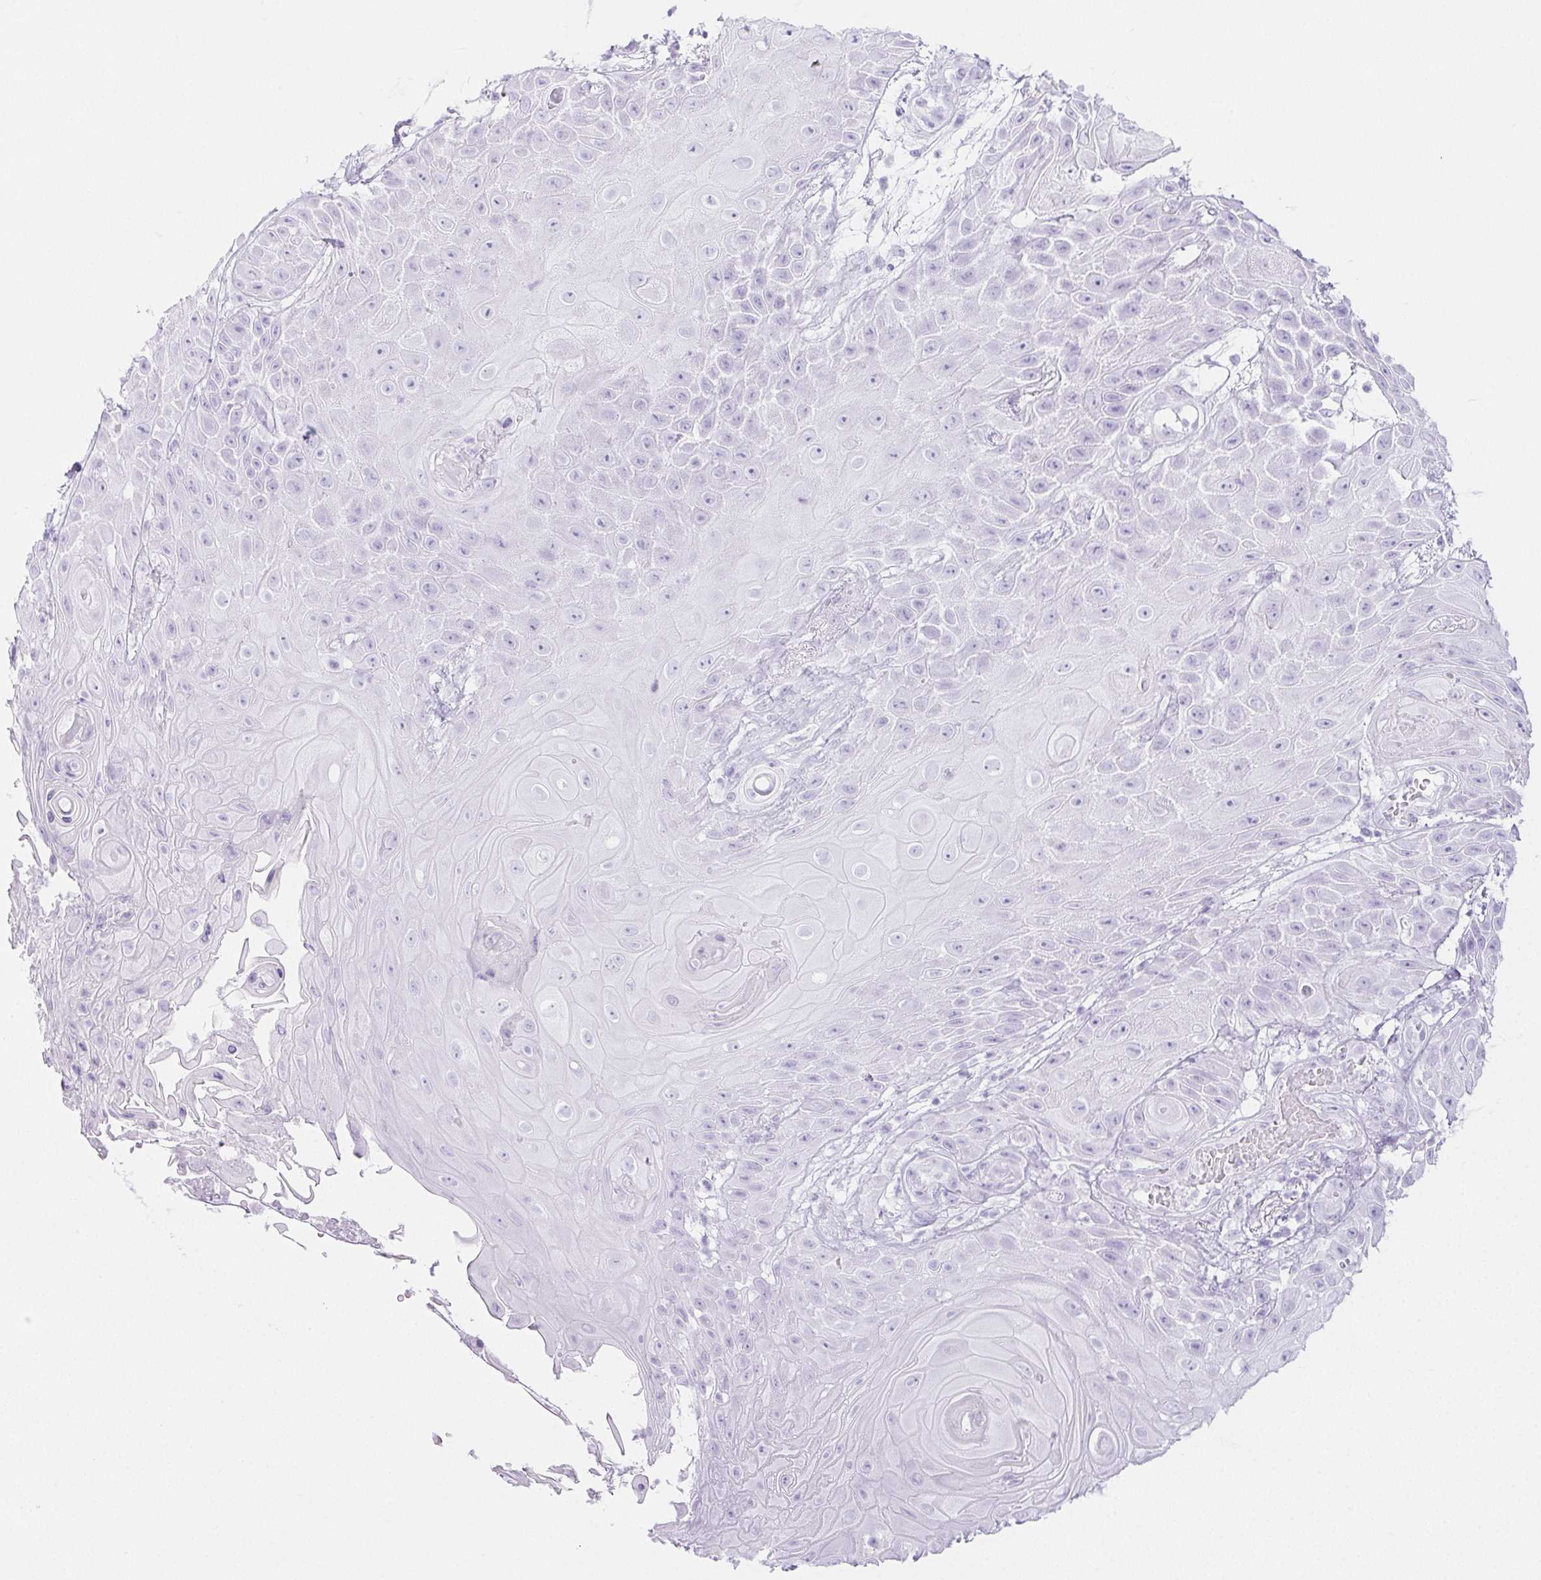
{"staining": {"intensity": "negative", "quantity": "none", "location": "none"}, "tissue": "skin cancer", "cell_type": "Tumor cells", "image_type": "cancer", "snomed": [{"axis": "morphology", "description": "Squamous cell carcinoma, NOS"}, {"axis": "topography", "description": "Skin"}], "caption": "Micrograph shows no significant protein expression in tumor cells of skin cancer (squamous cell carcinoma).", "gene": "PI3", "patient": {"sex": "male", "age": 62}}